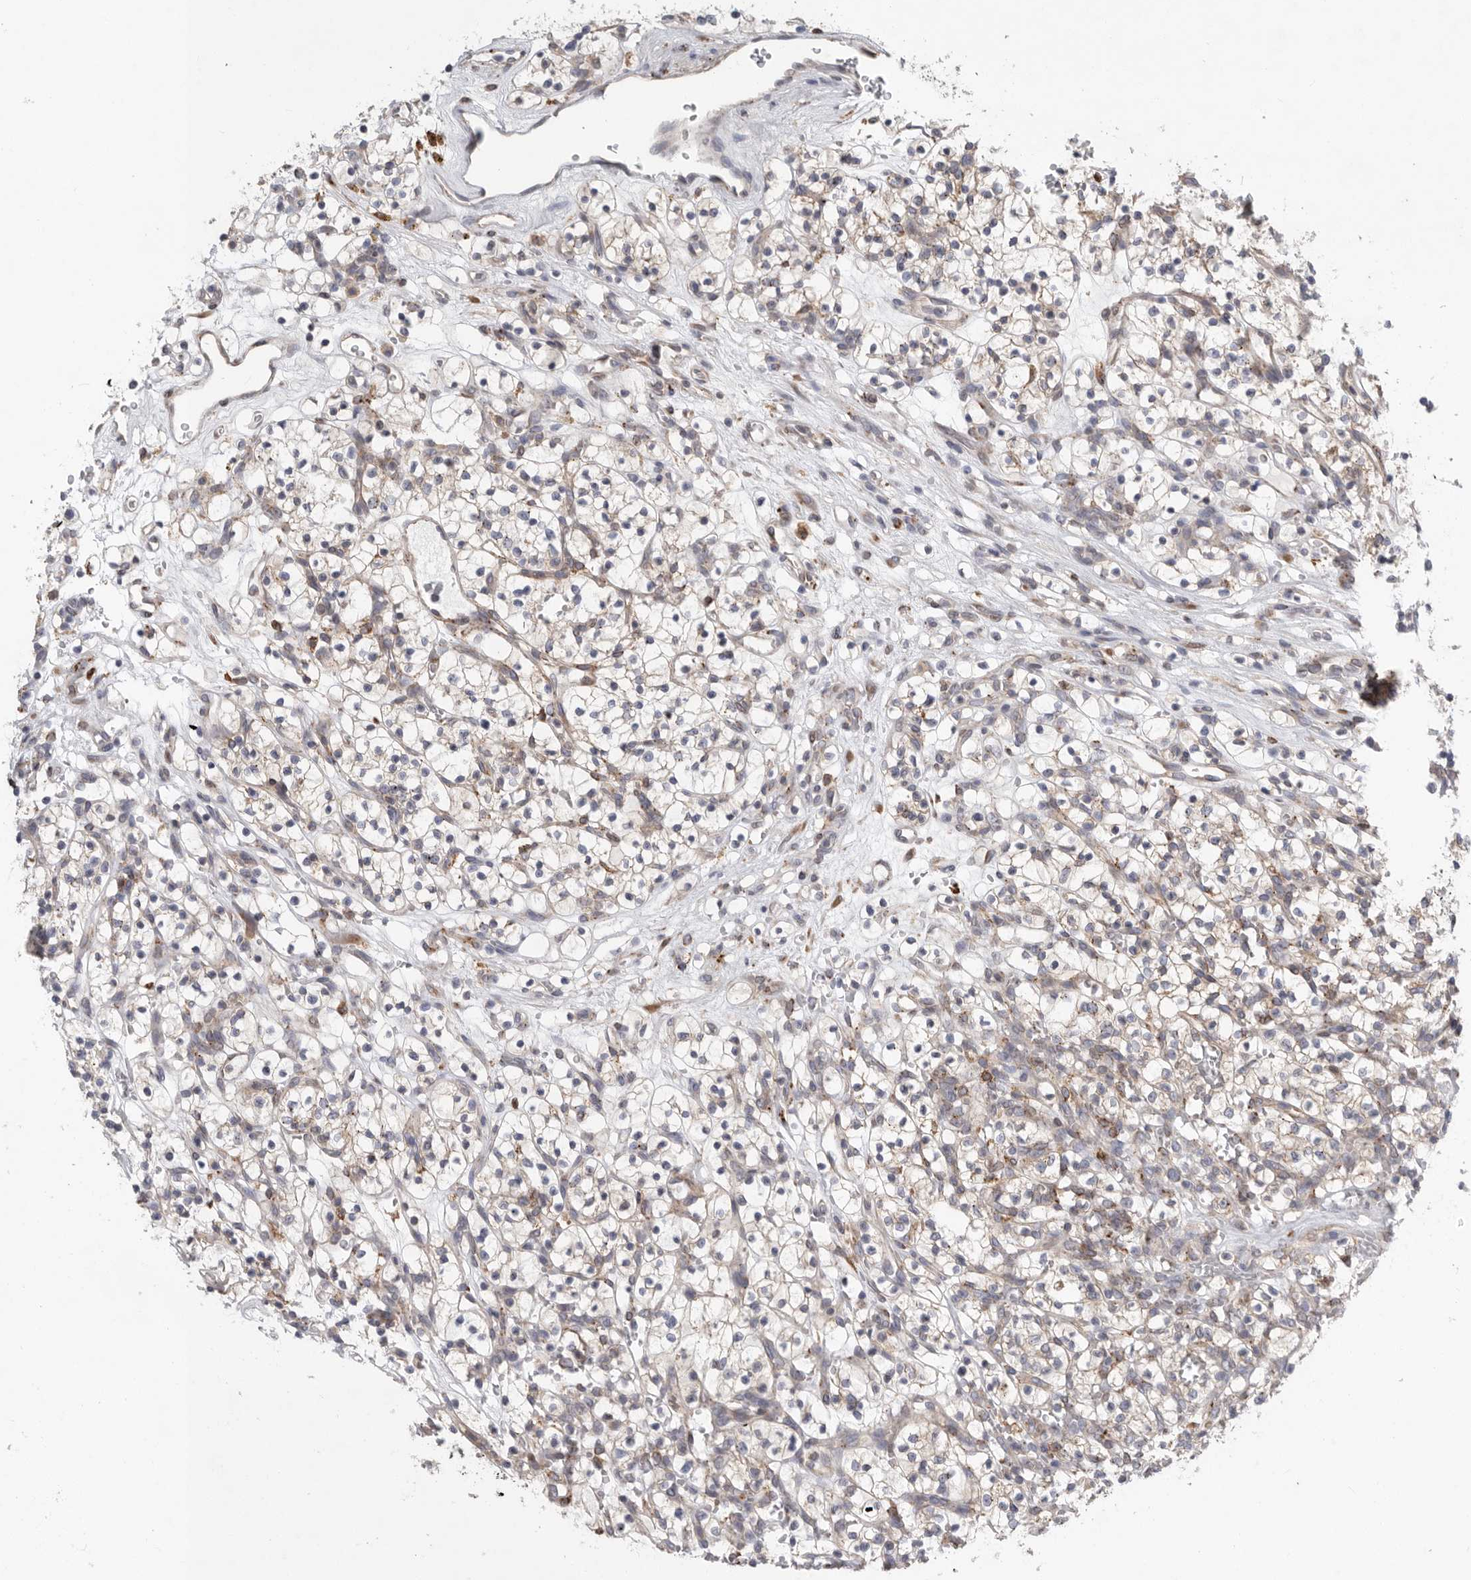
{"staining": {"intensity": "weak", "quantity": "<25%", "location": "cytoplasmic/membranous"}, "tissue": "renal cancer", "cell_type": "Tumor cells", "image_type": "cancer", "snomed": [{"axis": "morphology", "description": "Adenocarcinoma, NOS"}, {"axis": "topography", "description": "Kidney"}], "caption": "Histopathology image shows no protein expression in tumor cells of renal adenocarcinoma tissue. The staining is performed using DAB brown chromogen with nuclei counter-stained in using hematoxylin.", "gene": "GANAB", "patient": {"sex": "female", "age": 57}}